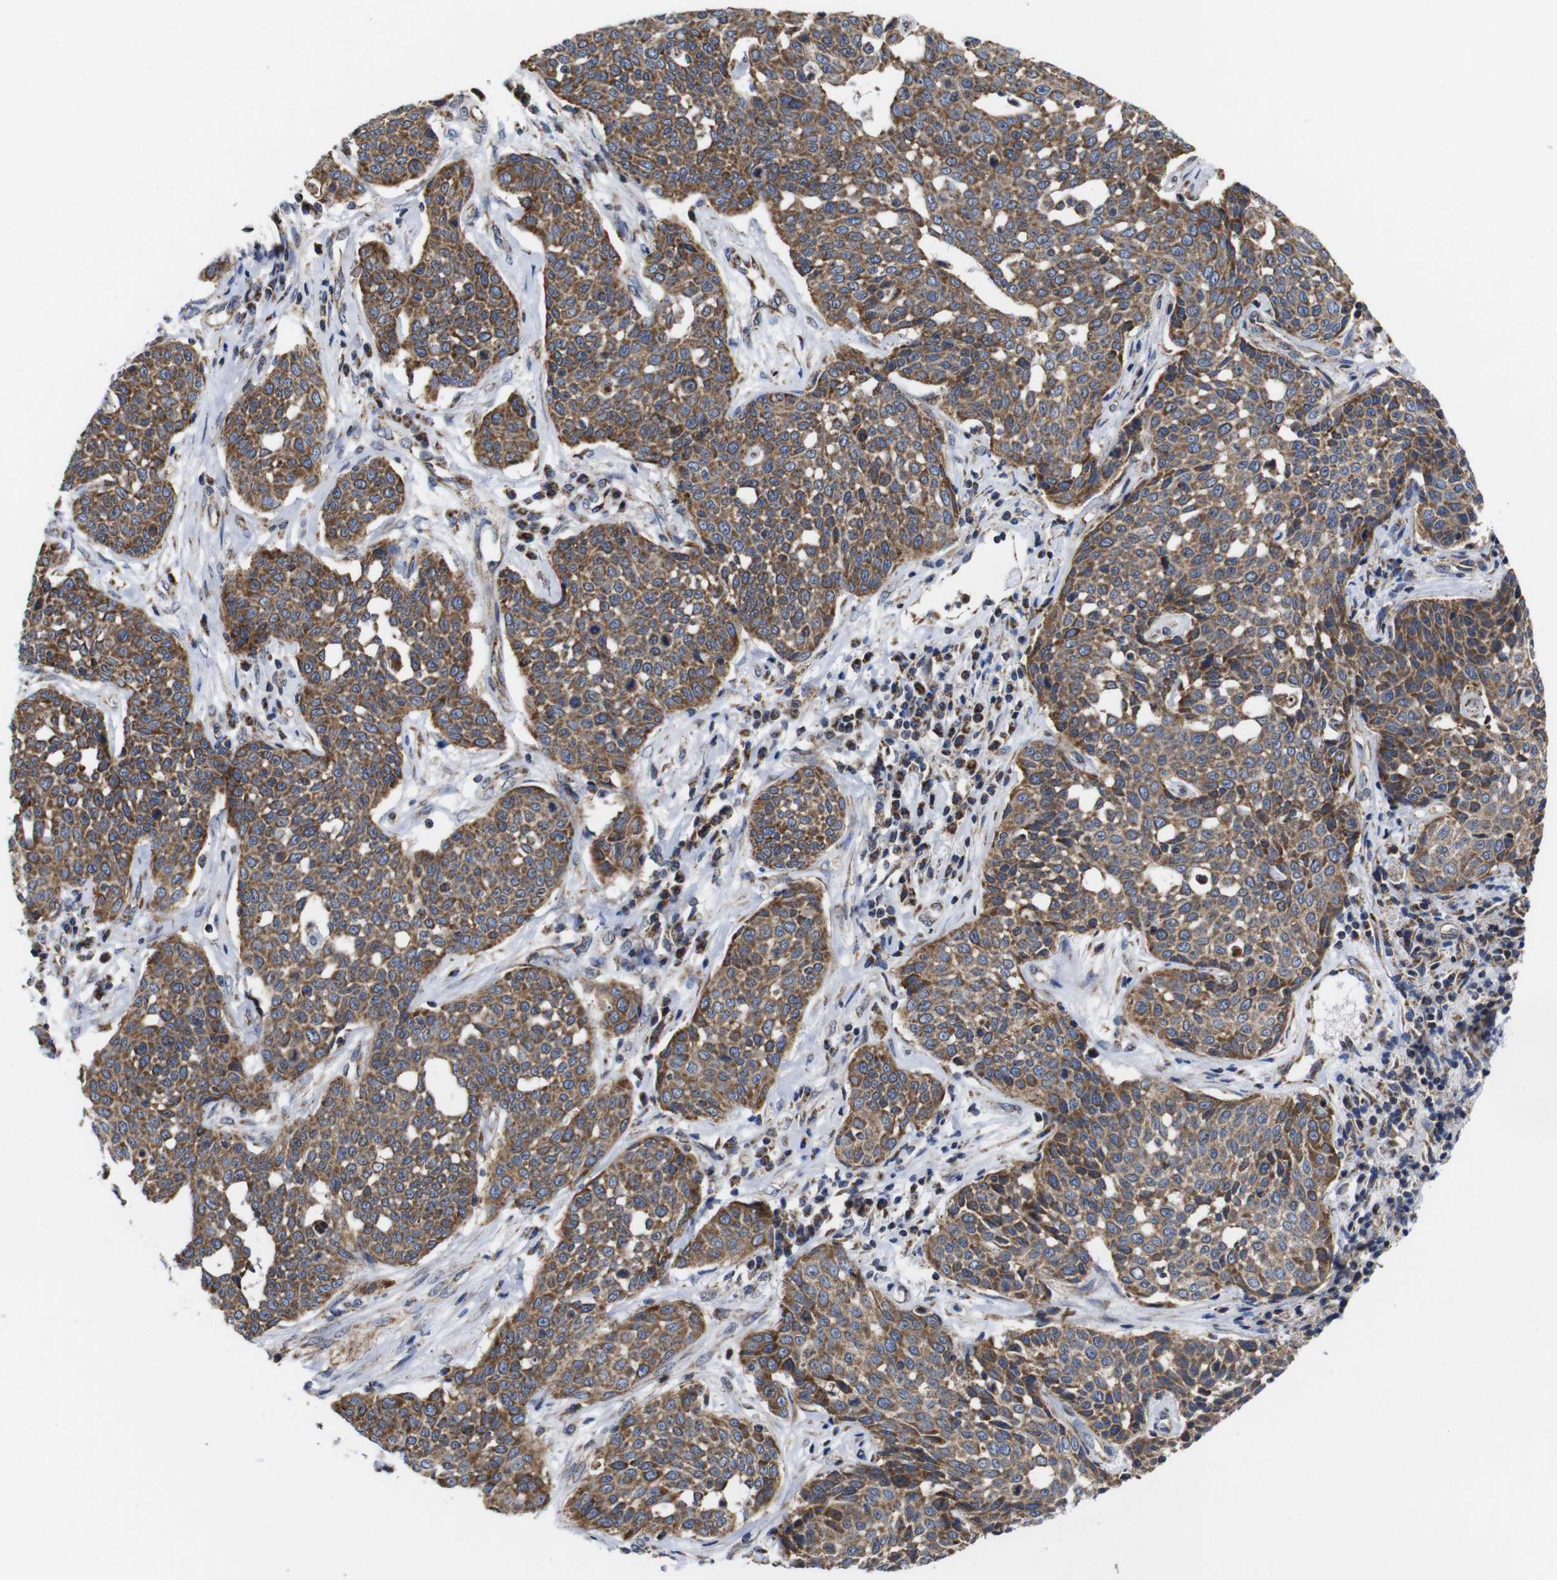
{"staining": {"intensity": "moderate", "quantity": ">75%", "location": "cytoplasmic/membranous"}, "tissue": "cervical cancer", "cell_type": "Tumor cells", "image_type": "cancer", "snomed": [{"axis": "morphology", "description": "Squamous cell carcinoma, NOS"}, {"axis": "topography", "description": "Cervix"}], "caption": "Cervical cancer was stained to show a protein in brown. There is medium levels of moderate cytoplasmic/membranous expression in about >75% of tumor cells.", "gene": "C17orf80", "patient": {"sex": "female", "age": 34}}